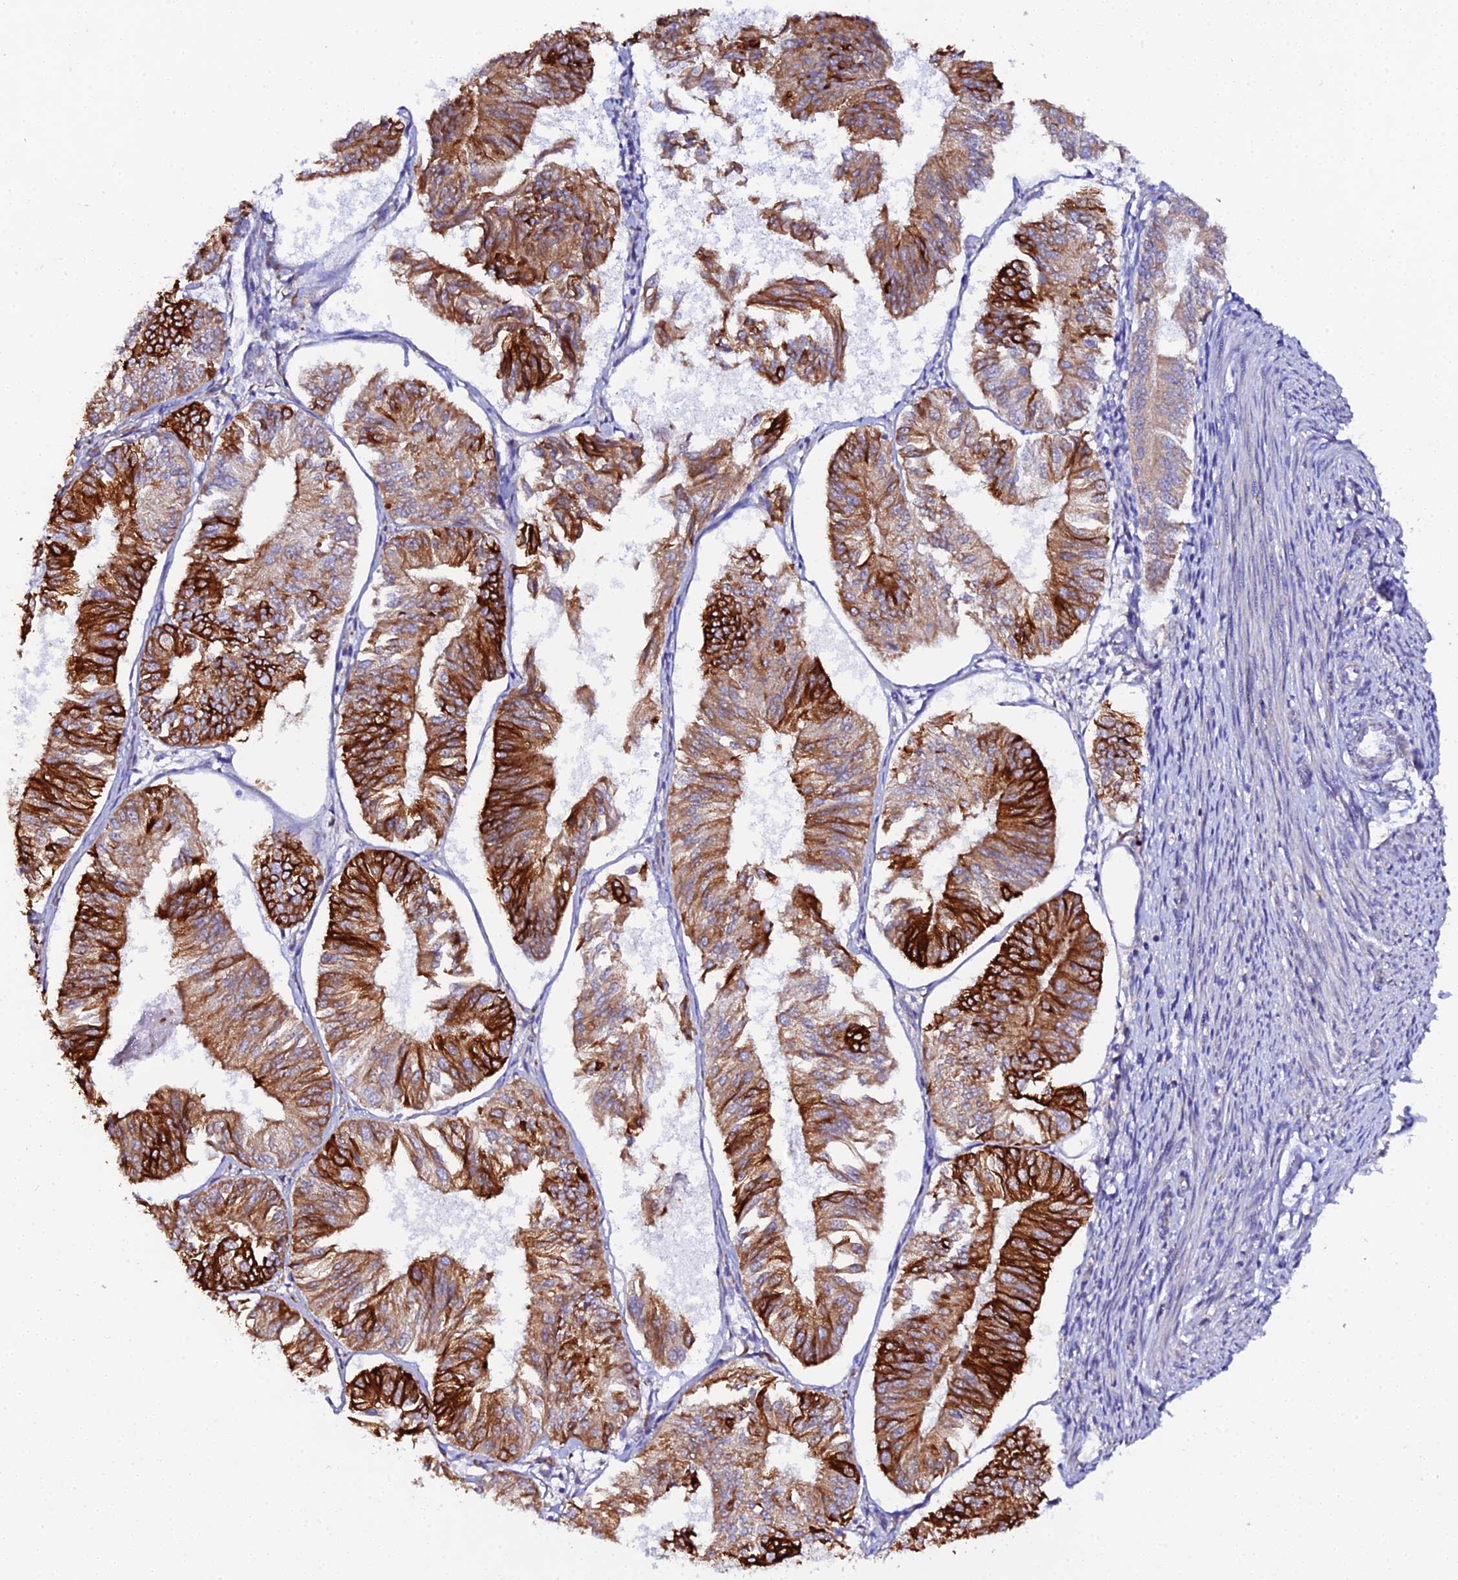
{"staining": {"intensity": "strong", "quantity": ">75%", "location": "cytoplasmic/membranous"}, "tissue": "endometrial cancer", "cell_type": "Tumor cells", "image_type": "cancer", "snomed": [{"axis": "morphology", "description": "Adenocarcinoma, NOS"}, {"axis": "topography", "description": "Endometrium"}], "caption": "Tumor cells show strong cytoplasmic/membranous positivity in approximately >75% of cells in endometrial adenocarcinoma.", "gene": "CFAP45", "patient": {"sex": "female", "age": 58}}